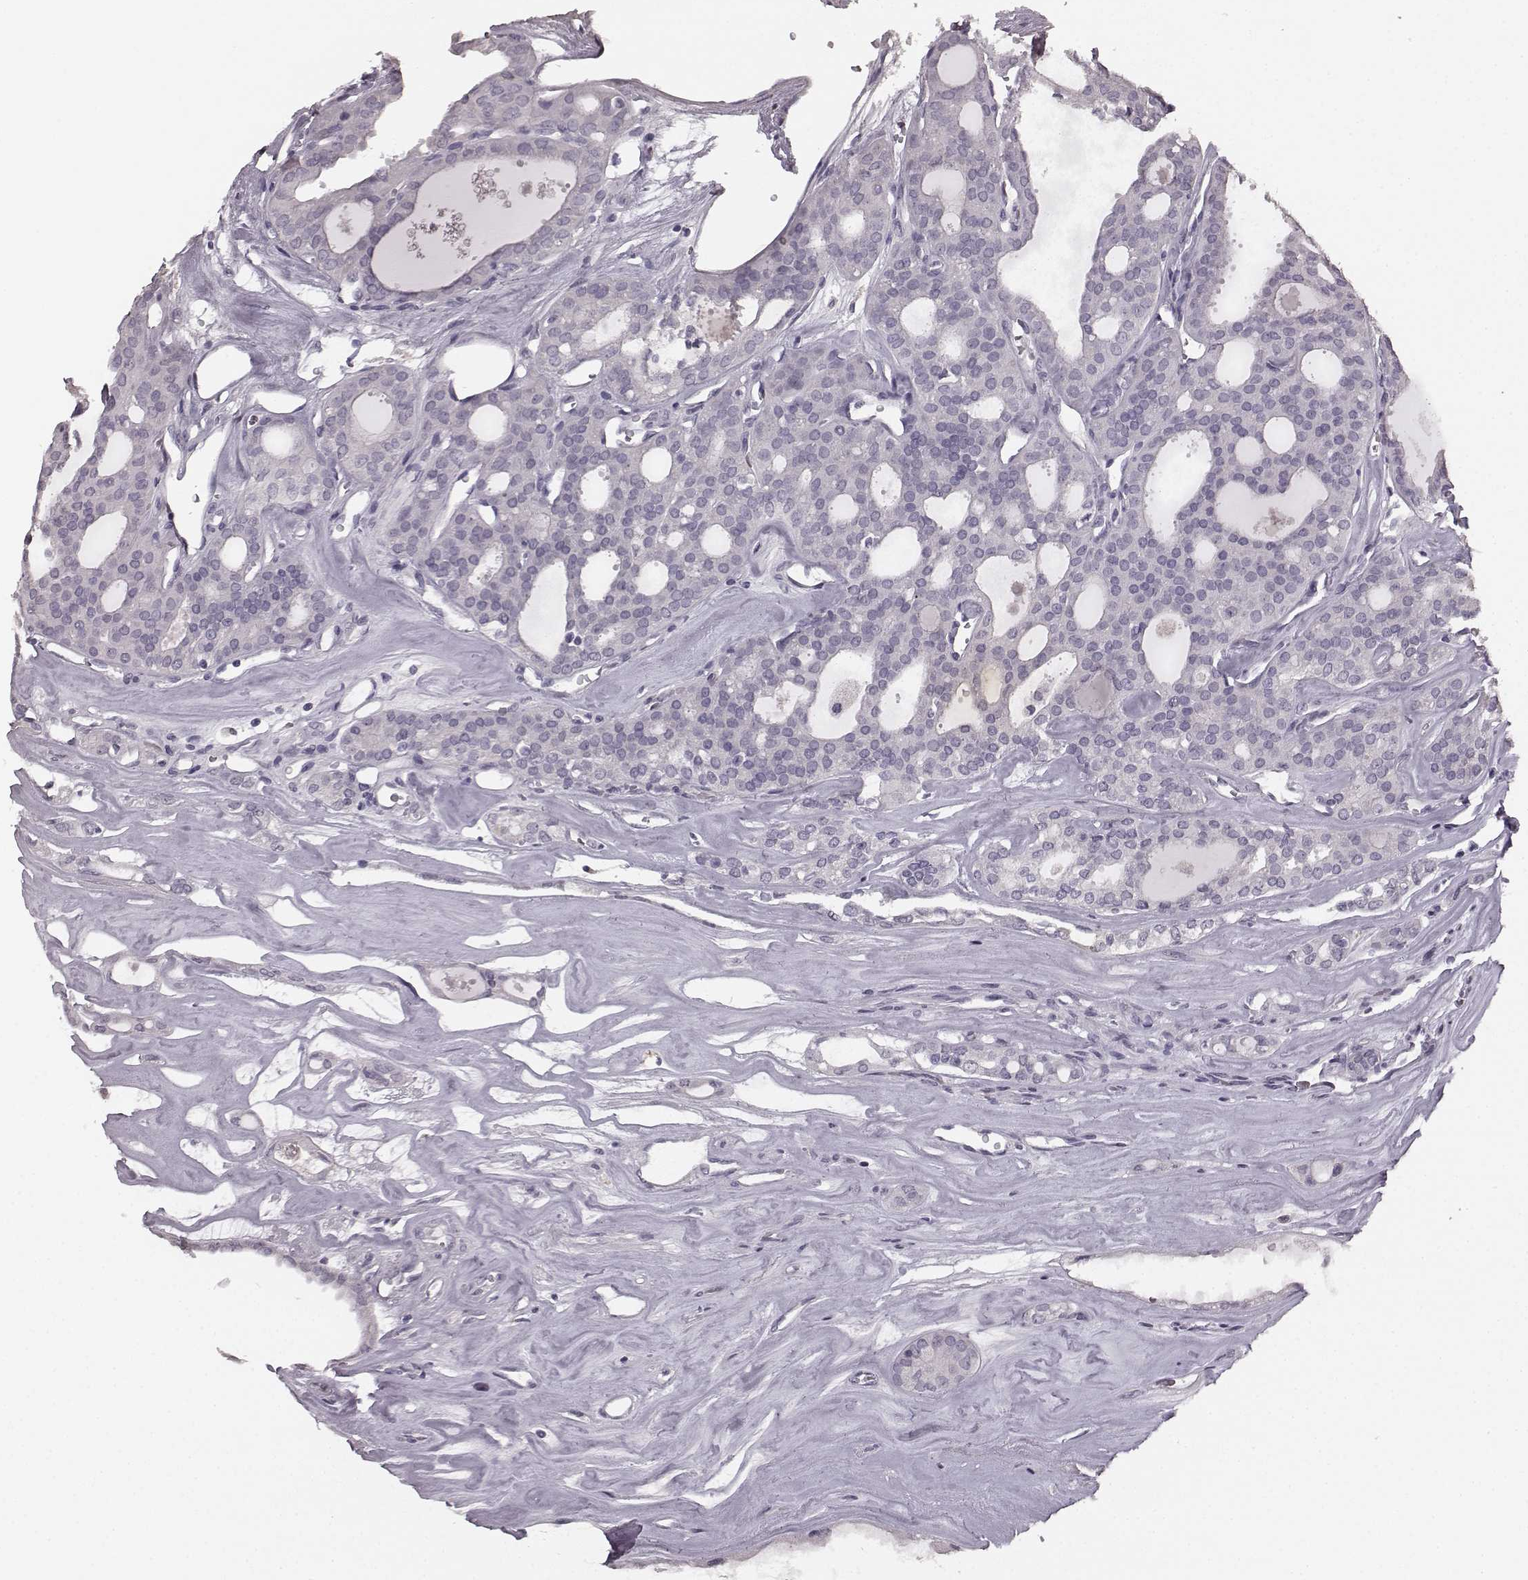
{"staining": {"intensity": "negative", "quantity": "none", "location": "none"}, "tissue": "thyroid cancer", "cell_type": "Tumor cells", "image_type": "cancer", "snomed": [{"axis": "morphology", "description": "Follicular adenoma carcinoma, NOS"}, {"axis": "topography", "description": "Thyroid gland"}], "caption": "The IHC micrograph has no significant staining in tumor cells of thyroid cancer (follicular adenoma carcinoma) tissue. (Stains: DAB (3,3'-diaminobenzidine) immunohistochemistry with hematoxylin counter stain, Microscopy: brightfield microscopy at high magnification).", "gene": "RIT2", "patient": {"sex": "male", "age": 75}}